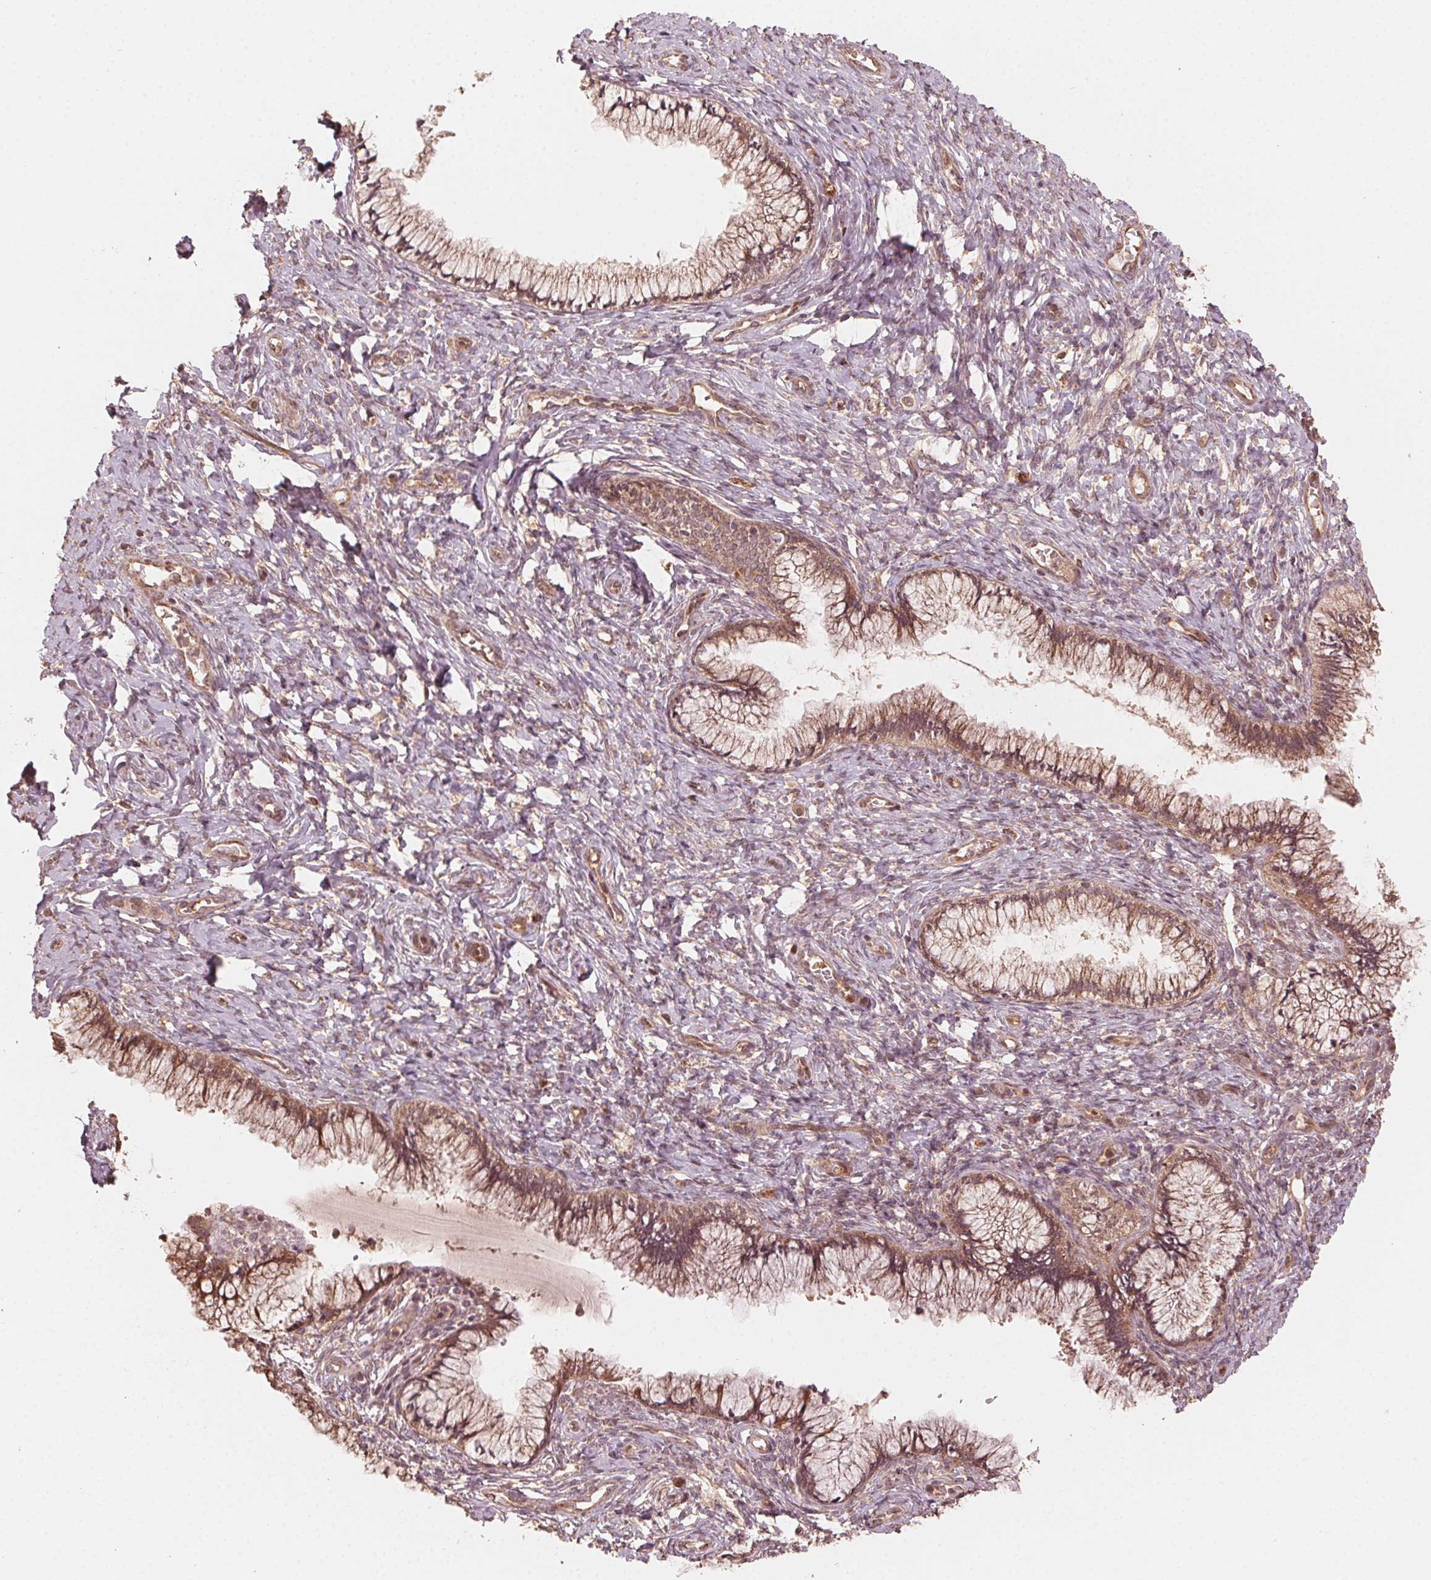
{"staining": {"intensity": "moderate", "quantity": ">75%", "location": "cytoplasmic/membranous"}, "tissue": "cervix", "cell_type": "Glandular cells", "image_type": "normal", "snomed": [{"axis": "morphology", "description": "Normal tissue, NOS"}, {"axis": "topography", "description": "Cervix"}], "caption": "IHC image of benign cervix: human cervix stained using immunohistochemistry exhibits medium levels of moderate protein expression localized specifically in the cytoplasmic/membranous of glandular cells, appearing as a cytoplasmic/membranous brown color.", "gene": "WBP2", "patient": {"sex": "female", "age": 37}}